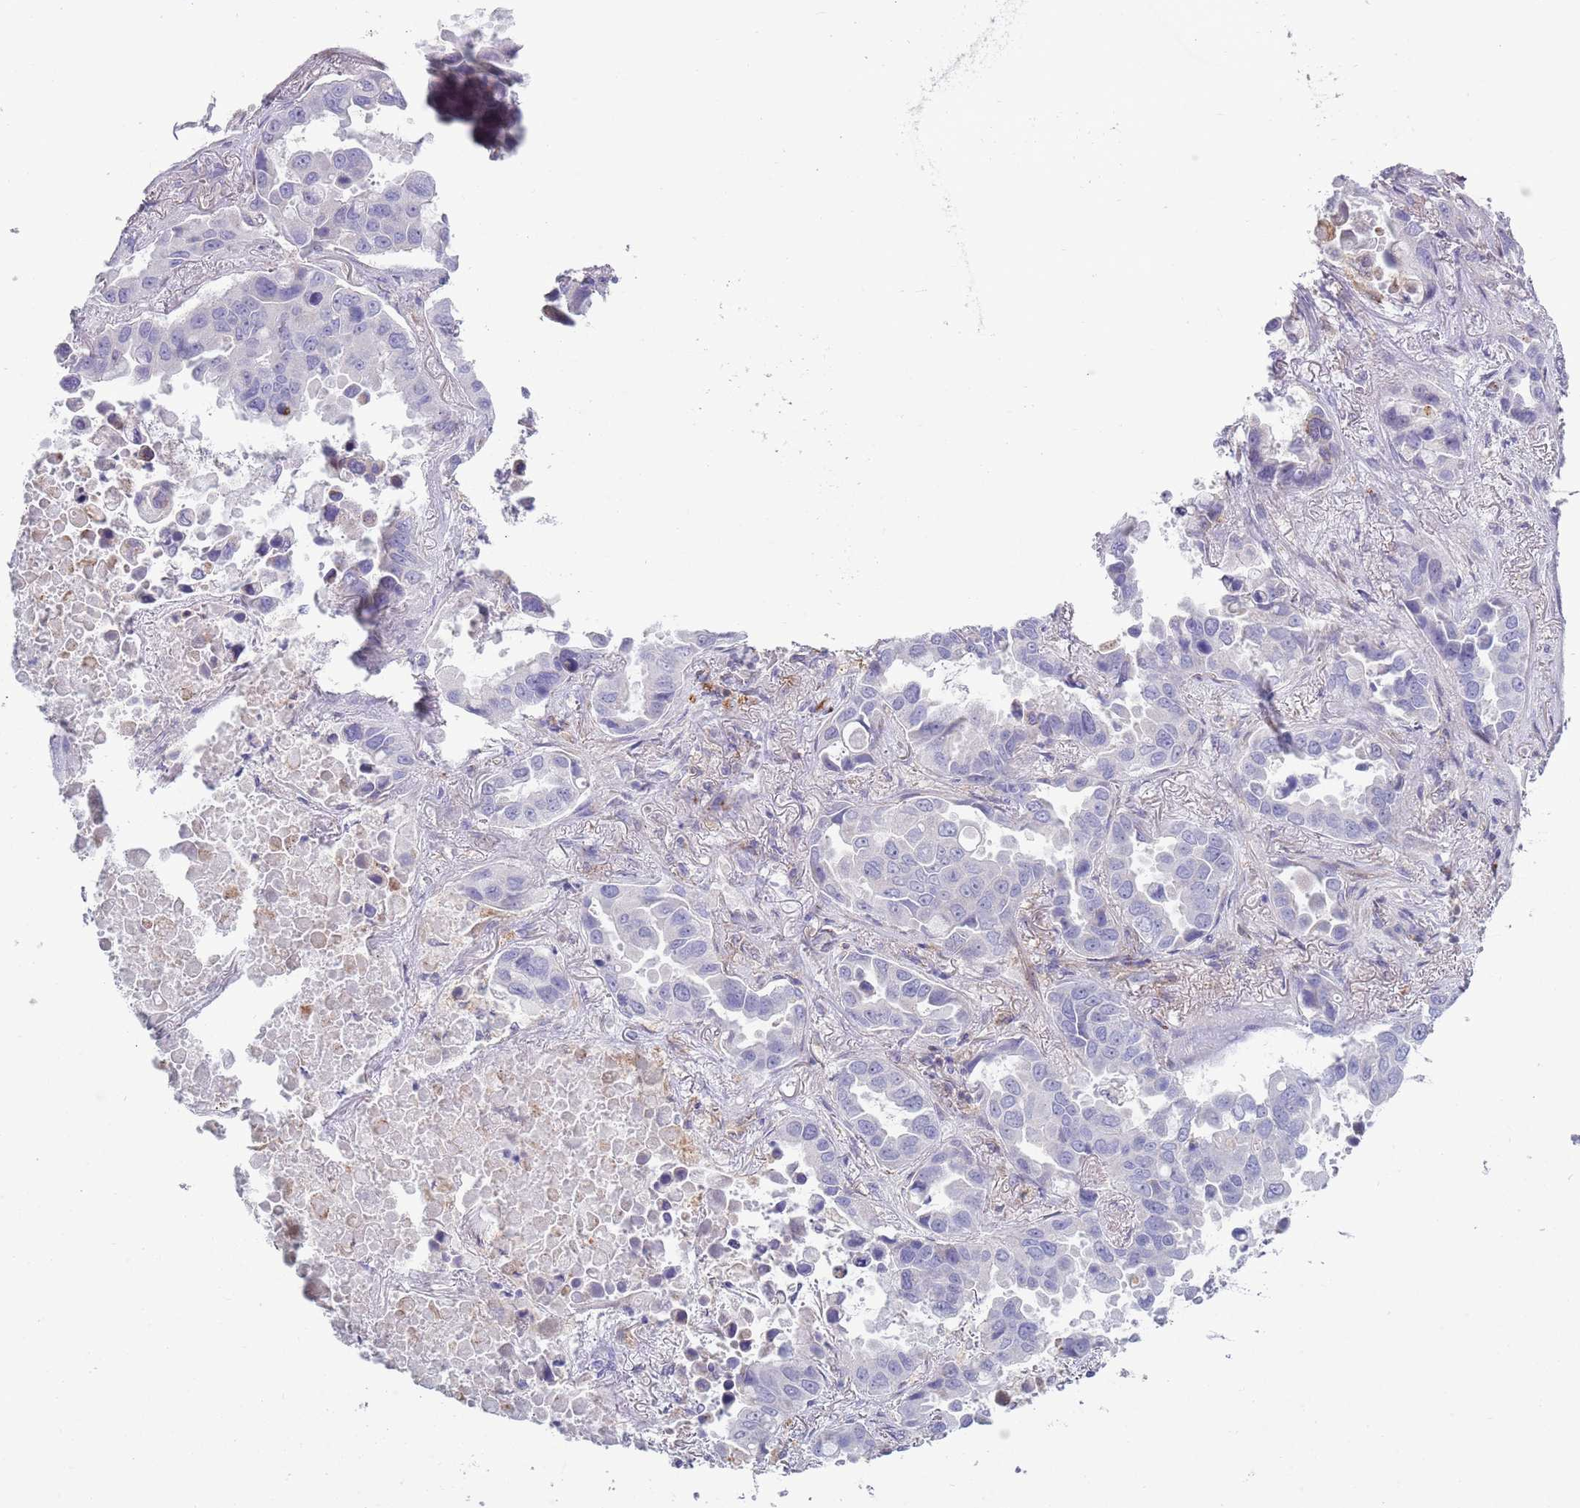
{"staining": {"intensity": "negative", "quantity": "none", "location": "none"}, "tissue": "lung cancer", "cell_type": "Tumor cells", "image_type": "cancer", "snomed": [{"axis": "morphology", "description": "Adenocarcinoma, NOS"}, {"axis": "topography", "description": "Lung"}], "caption": "High magnification brightfield microscopy of adenocarcinoma (lung) stained with DAB (brown) and counterstained with hematoxylin (blue): tumor cells show no significant staining.", "gene": "ACSBG1", "patient": {"sex": "male", "age": 64}}